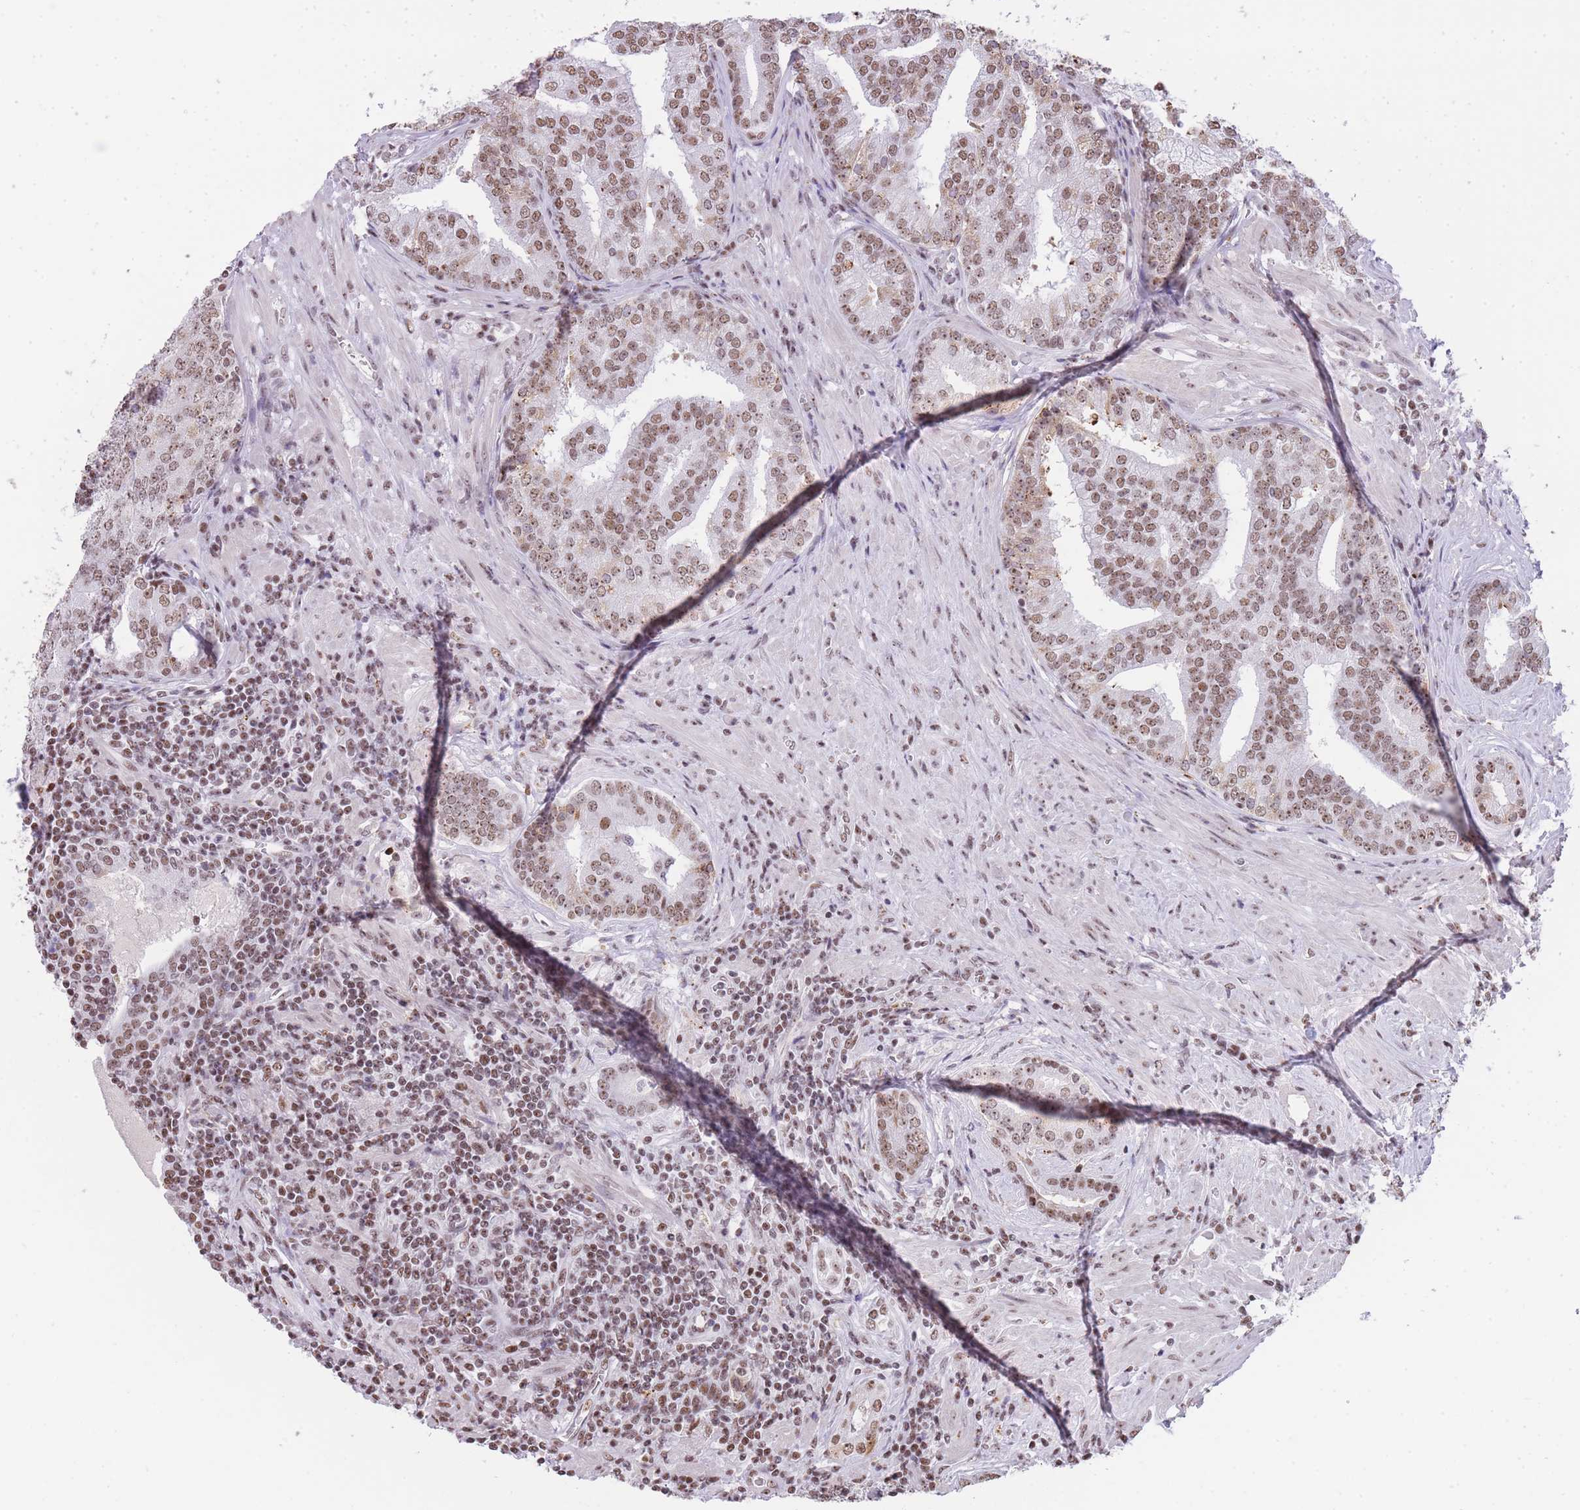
{"staining": {"intensity": "moderate", "quantity": ">75%", "location": "nuclear"}, "tissue": "prostate cancer", "cell_type": "Tumor cells", "image_type": "cancer", "snomed": [{"axis": "morphology", "description": "Adenocarcinoma, High grade"}, {"axis": "topography", "description": "Prostate"}], "caption": "This is an image of IHC staining of prostate adenocarcinoma (high-grade), which shows moderate expression in the nuclear of tumor cells.", "gene": "EVC2", "patient": {"sex": "male", "age": 55}}